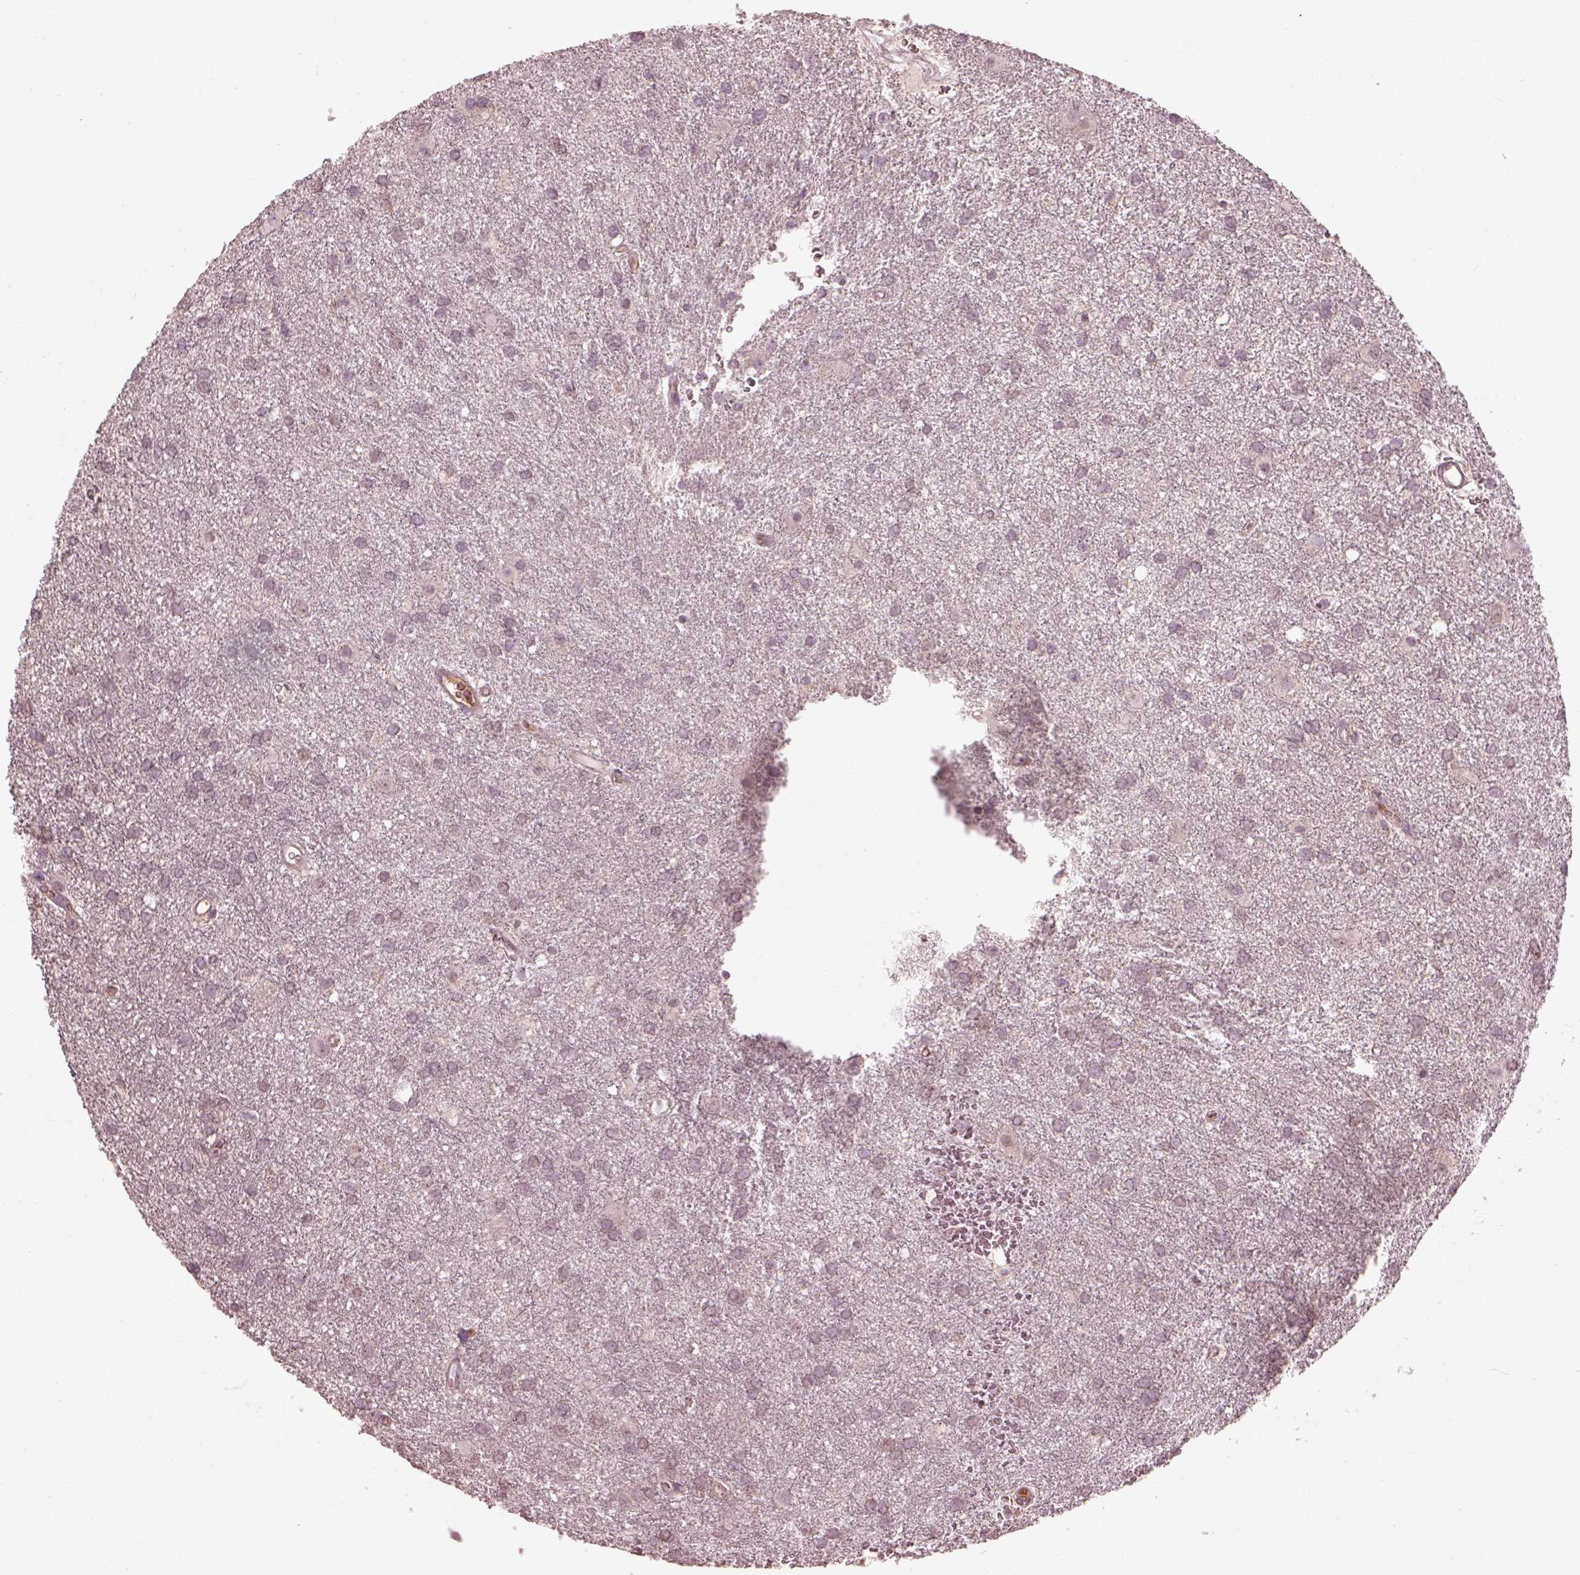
{"staining": {"intensity": "negative", "quantity": "none", "location": "none"}, "tissue": "glioma", "cell_type": "Tumor cells", "image_type": "cancer", "snomed": [{"axis": "morphology", "description": "Glioma, malignant, Low grade"}, {"axis": "topography", "description": "Brain"}], "caption": "Tumor cells show no significant protein positivity in glioma.", "gene": "CALR3", "patient": {"sex": "male", "age": 58}}